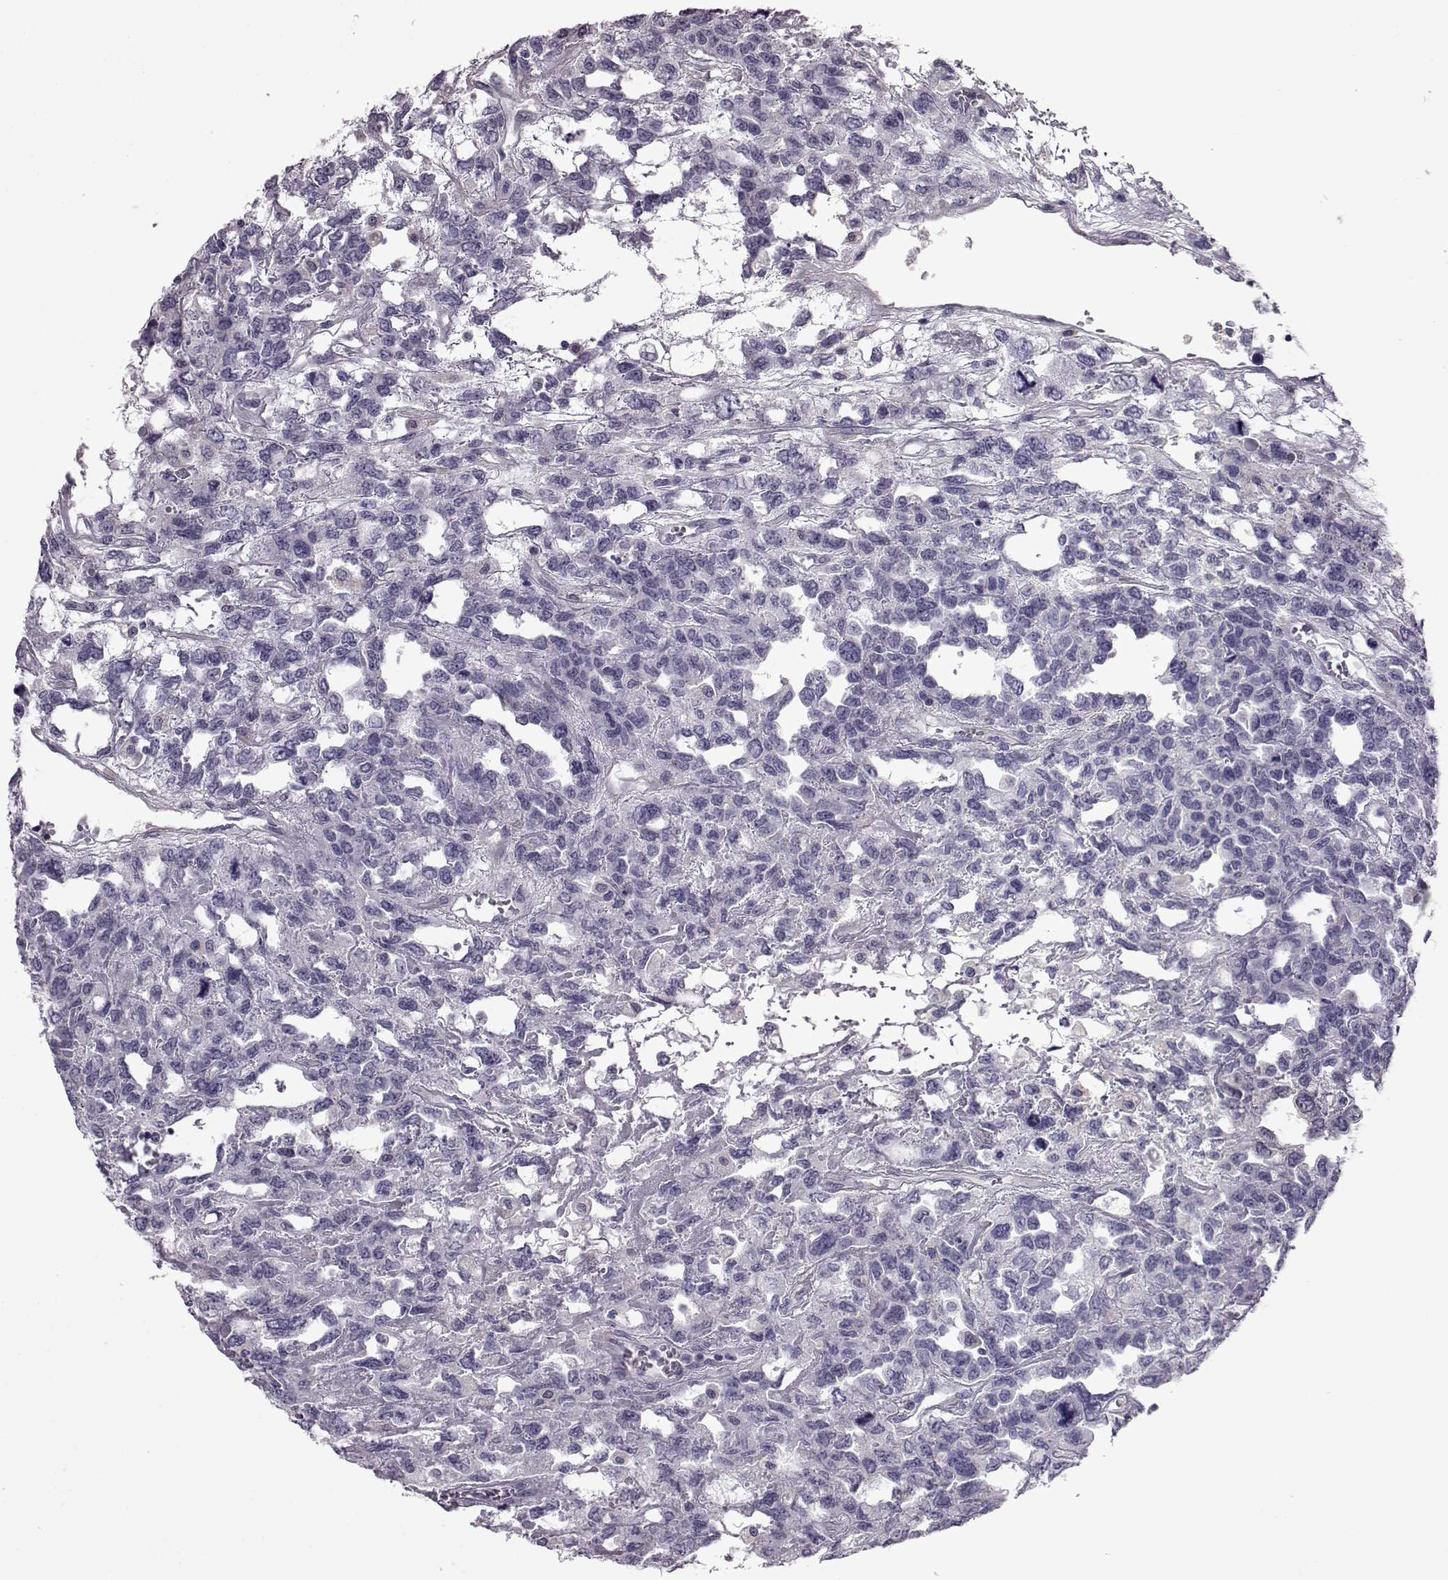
{"staining": {"intensity": "negative", "quantity": "none", "location": "none"}, "tissue": "testis cancer", "cell_type": "Tumor cells", "image_type": "cancer", "snomed": [{"axis": "morphology", "description": "Seminoma, NOS"}, {"axis": "topography", "description": "Testis"}], "caption": "This is a histopathology image of immunohistochemistry staining of seminoma (testis), which shows no positivity in tumor cells.", "gene": "PRR9", "patient": {"sex": "male", "age": 52}}